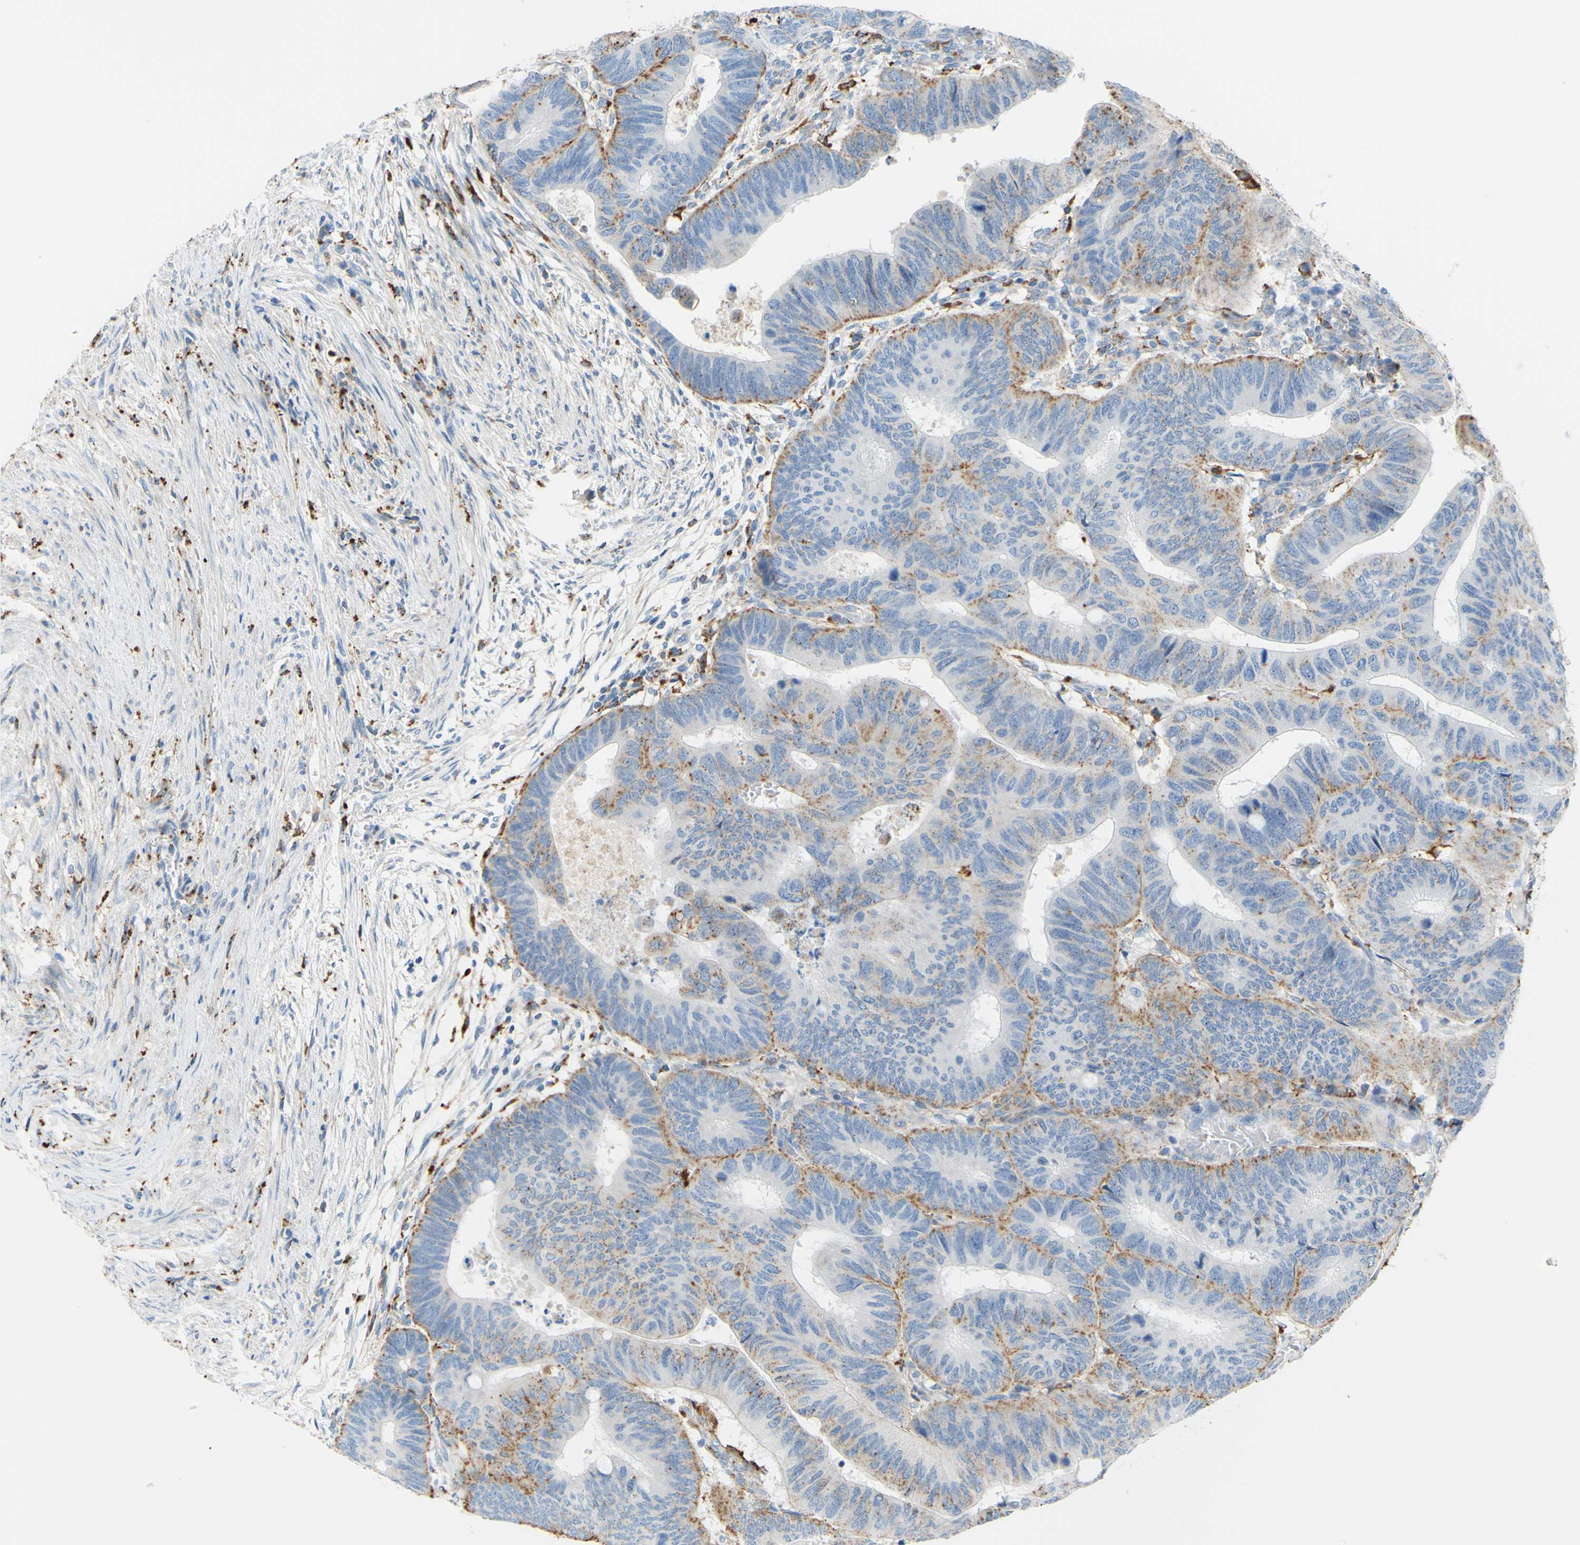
{"staining": {"intensity": "moderate", "quantity": "<25%", "location": "cytoplasmic/membranous"}, "tissue": "colorectal cancer", "cell_type": "Tumor cells", "image_type": "cancer", "snomed": [{"axis": "morphology", "description": "Normal tissue, NOS"}, {"axis": "morphology", "description": "Adenocarcinoma, NOS"}, {"axis": "topography", "description": "Rectum"}, {"axis": "topography", "description": "Peripheral nerve tissue"}], "caption": "Protein staining demonstrates moderate cytoplasmic/membranous staining in approximately <25% of tumor cells in adenocarcinoma (colorectal).", "gene": "CTSD", "patient": {"sex": "male", "age": 92}}